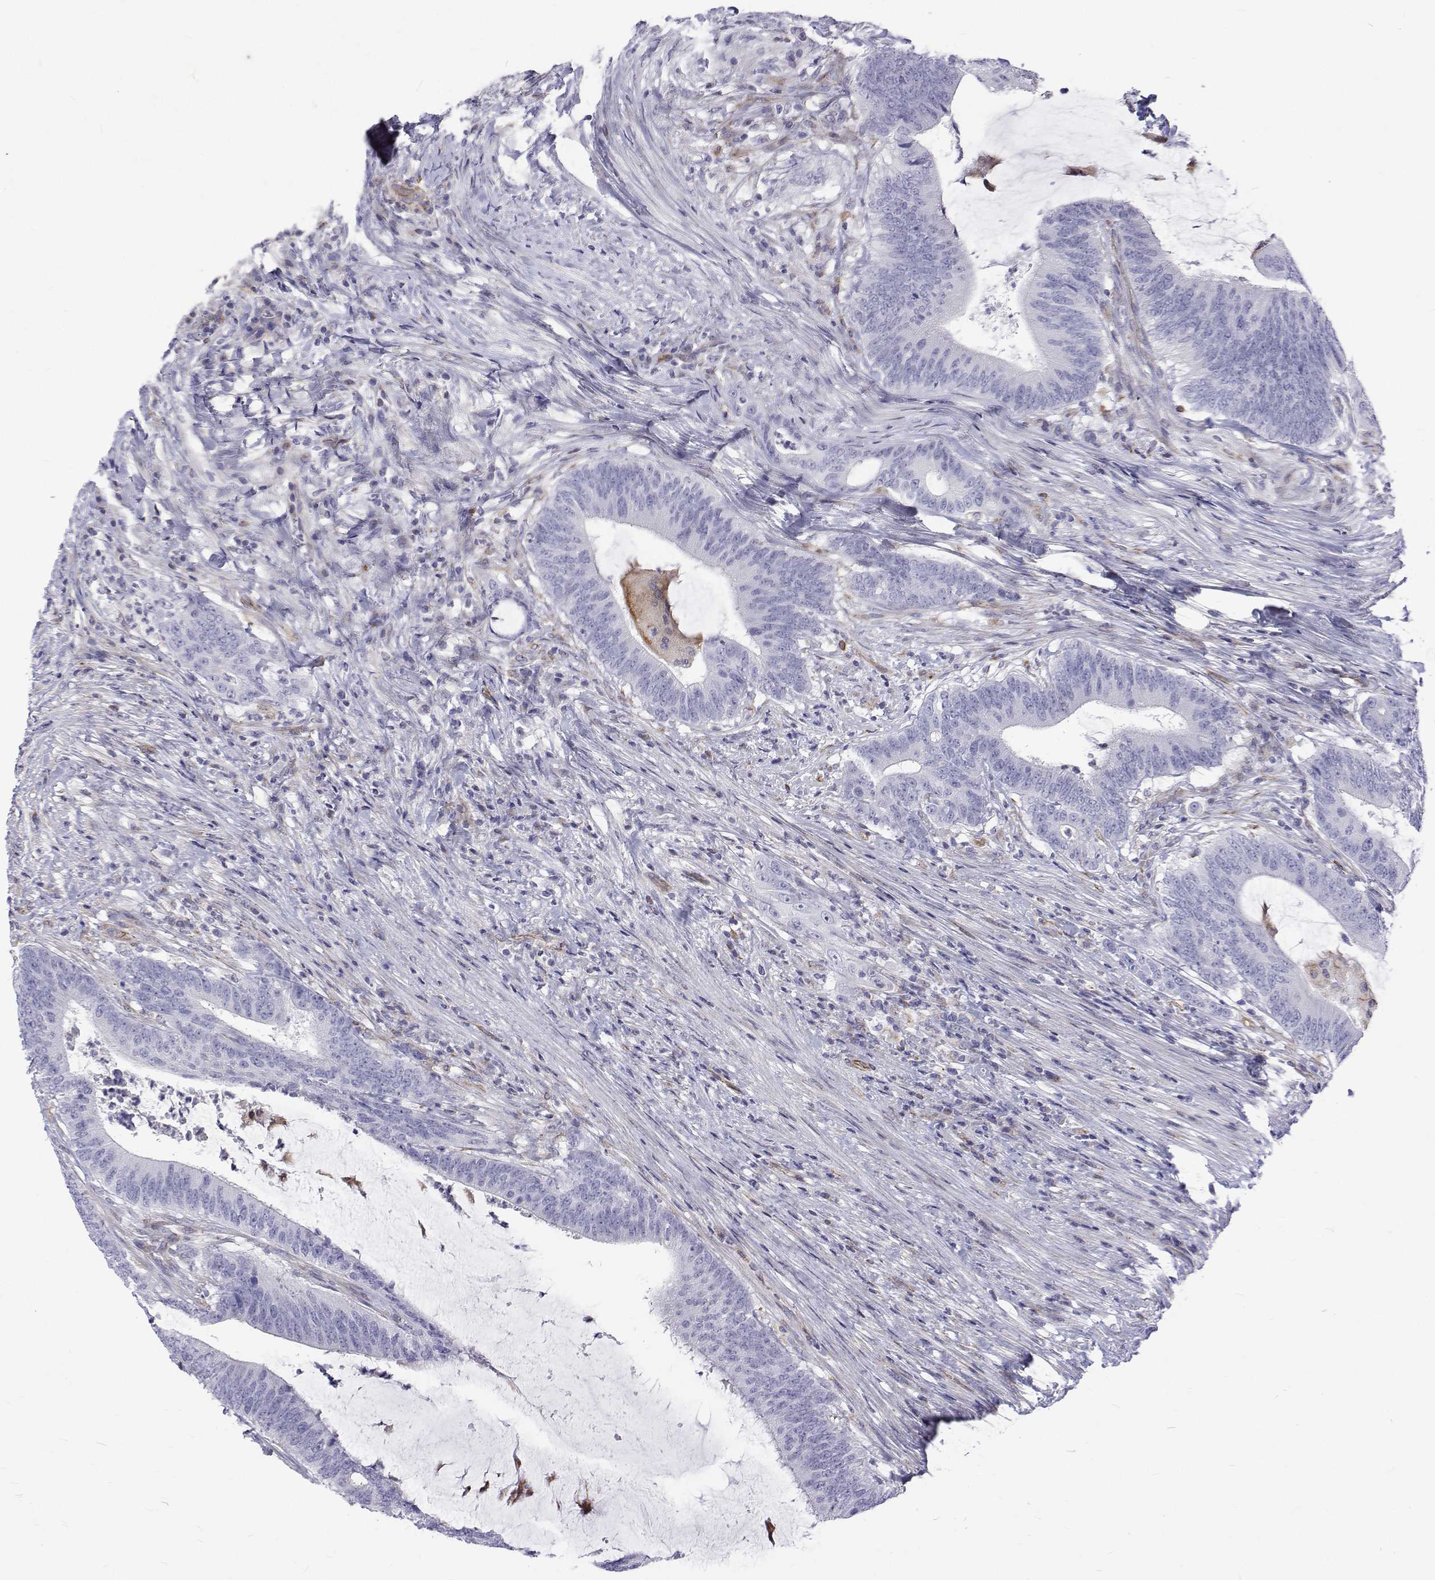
{"staining": {"intensity": "negative", "quantity": "none", "location": "none"}, "tissue": "colorectal cancer", "cell_type": "Tumor cells", "image_type": "cancer", "snomed": [{"axis": "morphology", "description": "Adenocarcinoma, NOS"}, {"axis": "topography", "description": "Colon"}], "caption": "Colorectal cancer stained for a protein using immunohistochemistry displays no positivity tumor cells.", "gene": "OPRPN", "patient": {"sex": "female", "age": 43}}